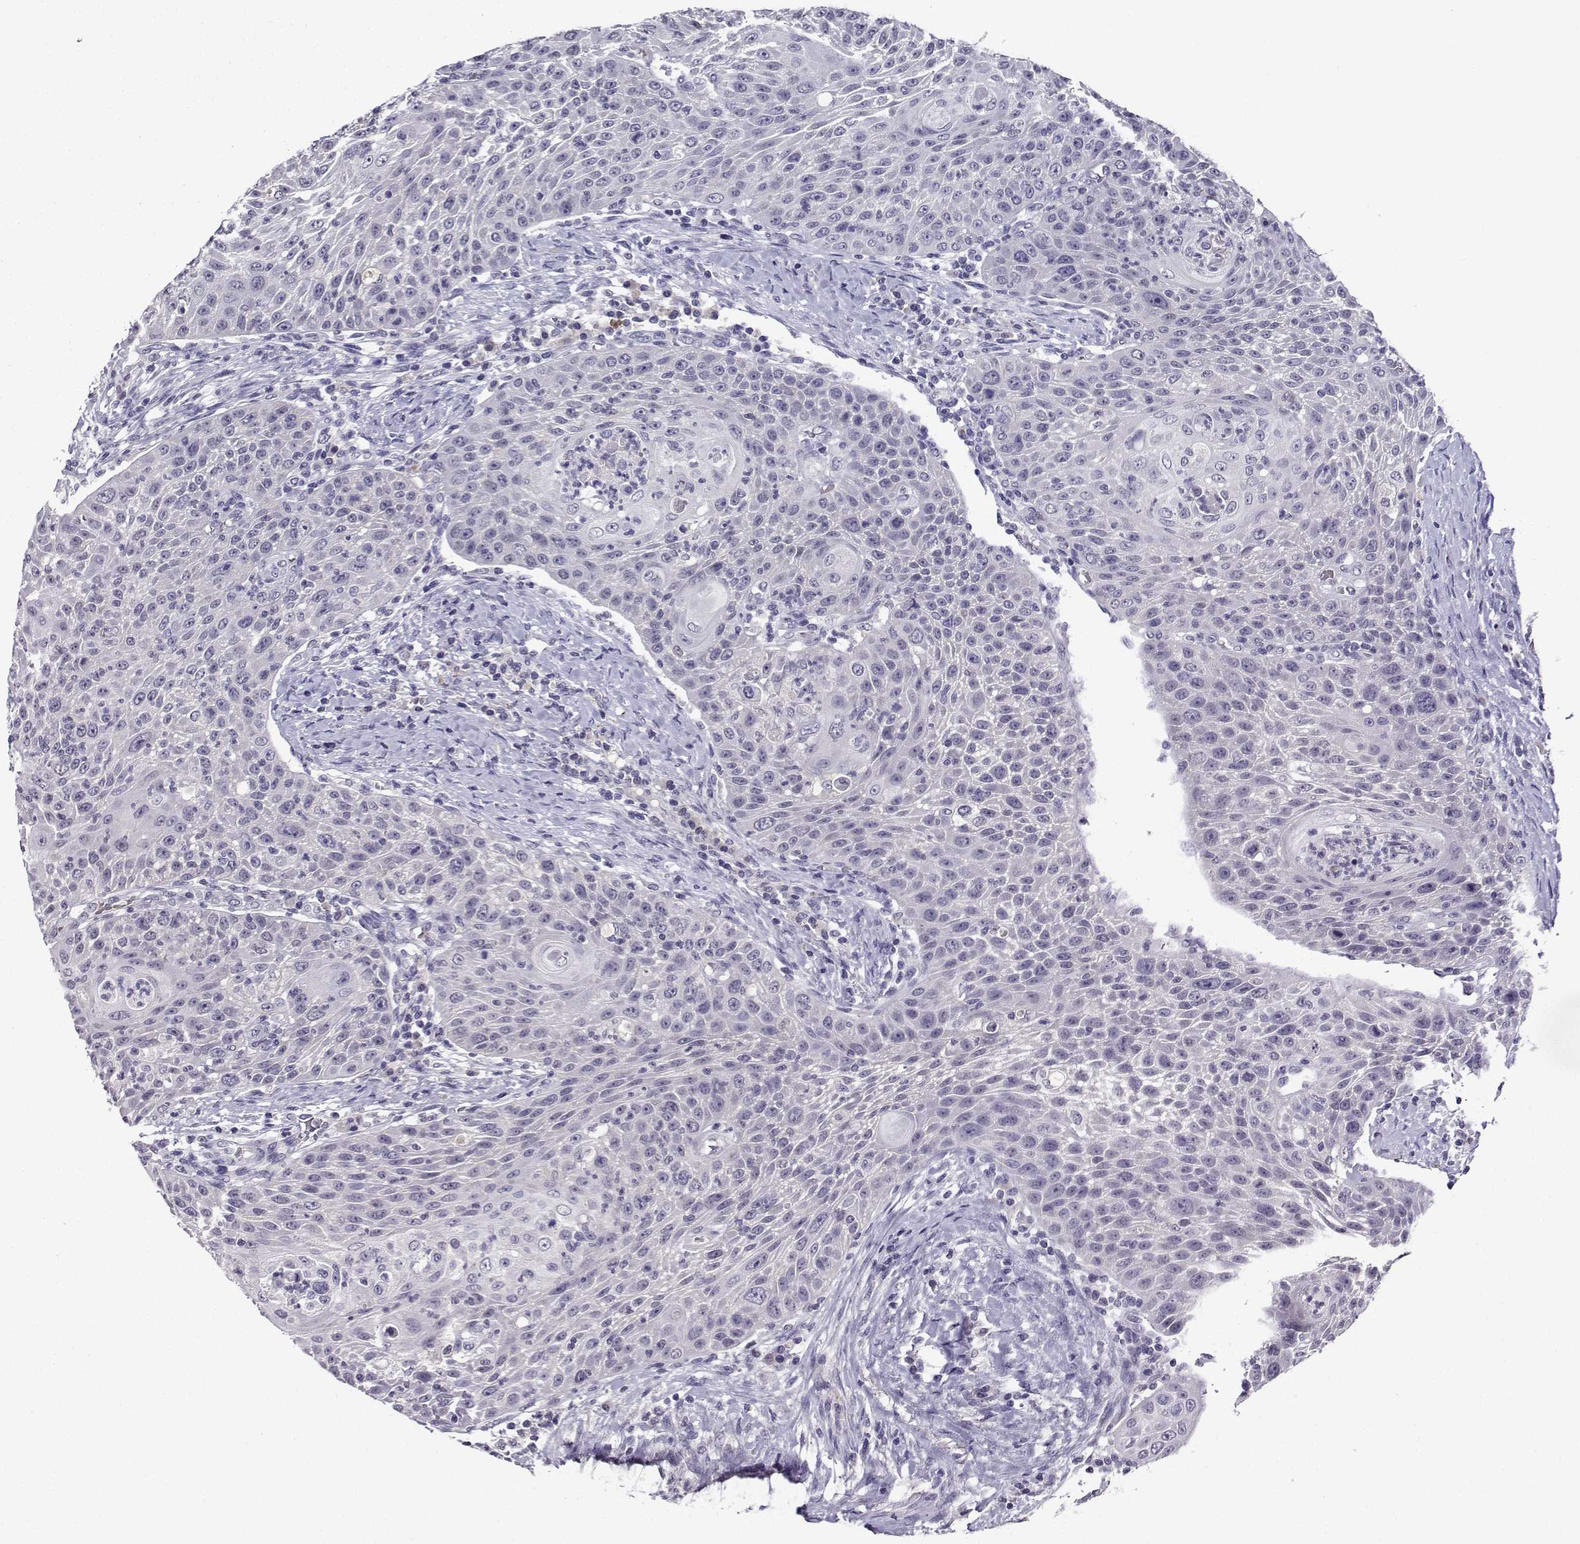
{"staining": {"intensity": "negative", "quantity": "none", "location": "none"}, "tissue": "head and neck cancer", "cell_type": "Tumor cells", "image_type": "cancer", "snomed": [{"axis": "morphology", "description": "Squamous cell carcinoma, NOS"}, {"axis": "topography", "description": "Head-Neck"}], "caption": "A micrograph of human head and neck squamous cell carcinoma is negative for staining in tumor cells.", "gene": "LRFN2", "patient": {"sex": "male", "age": 69}}